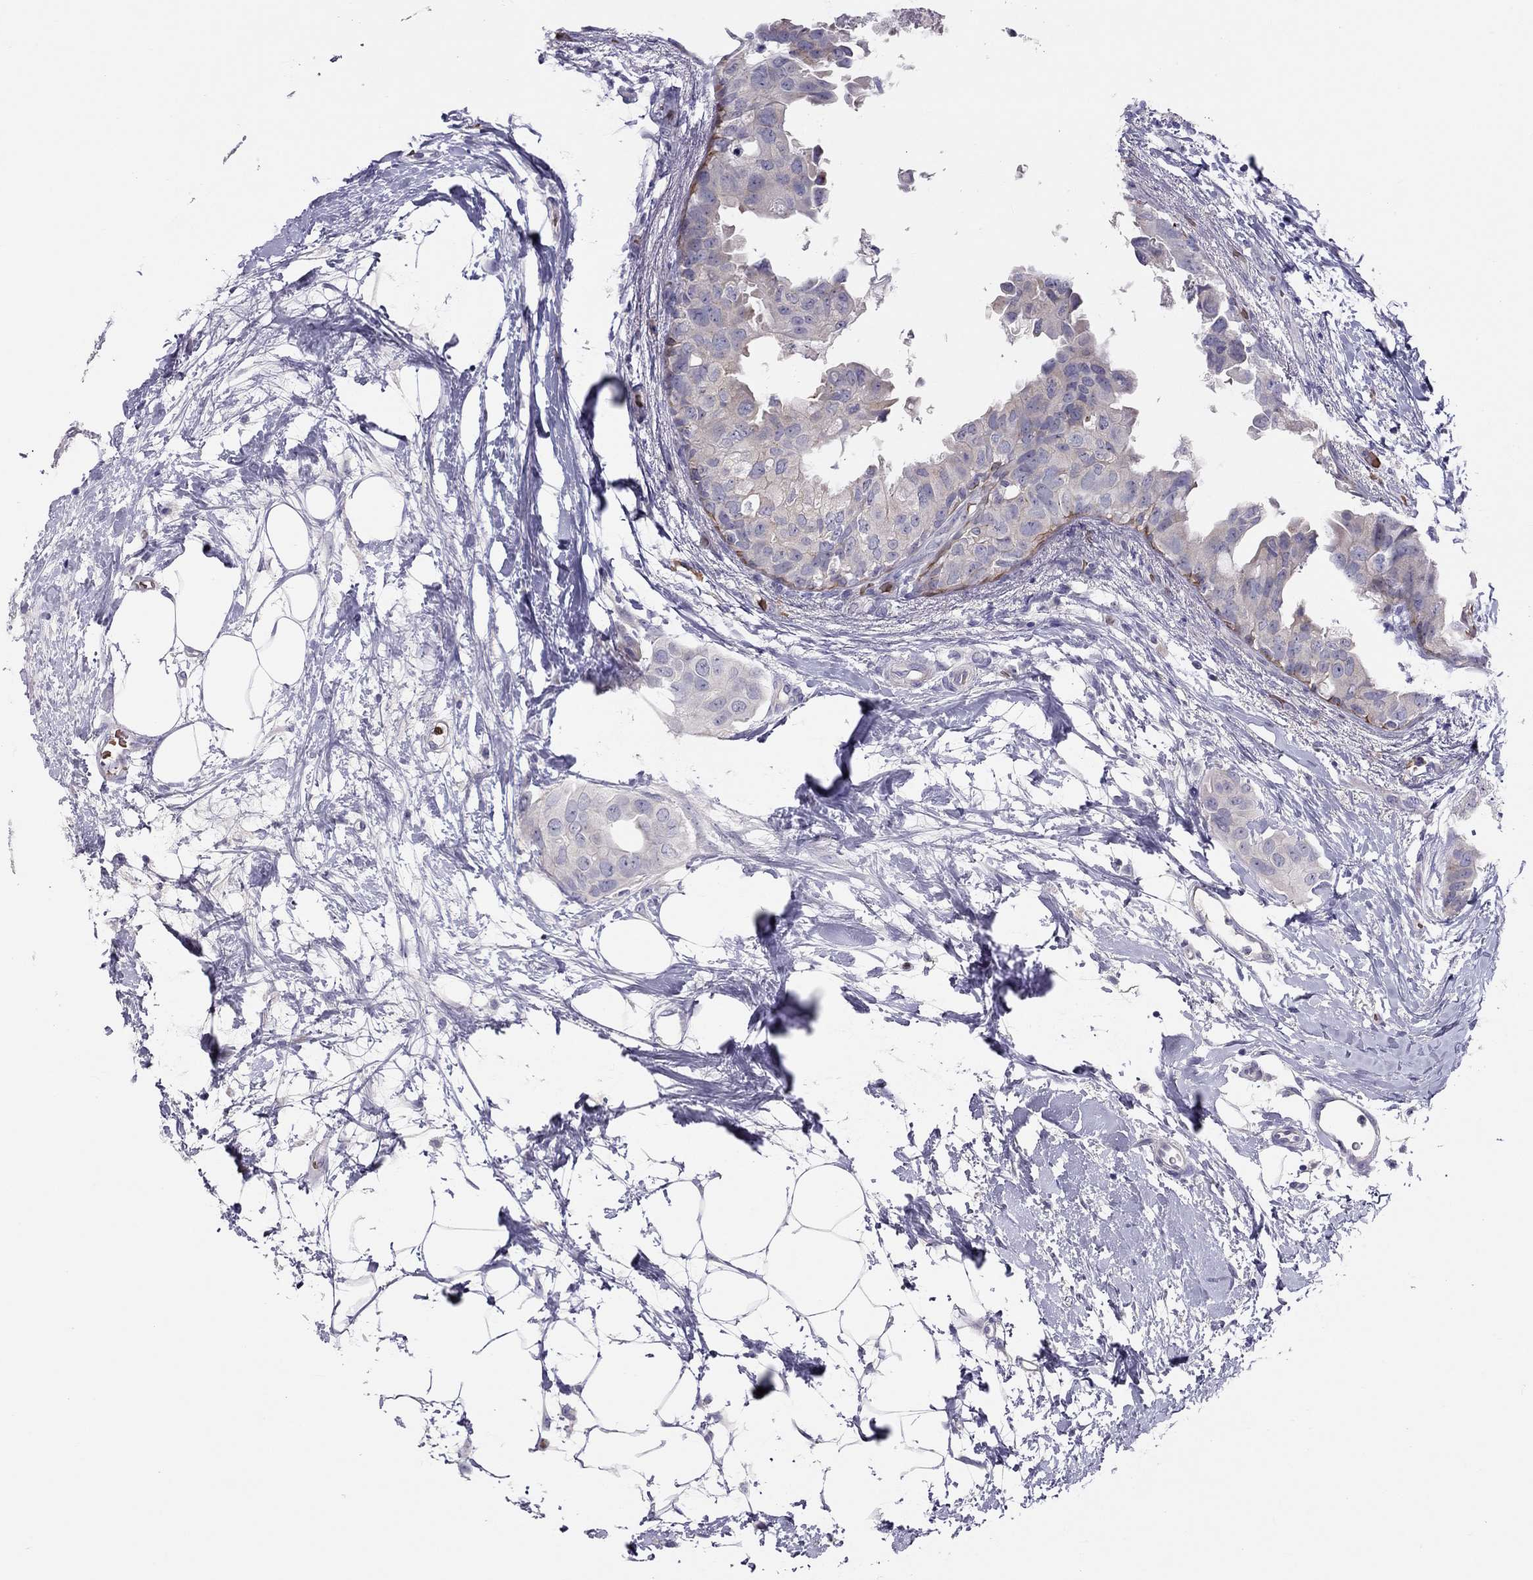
{"staining": {"intensity": "negative", "quantity": "none", "location": "none"}, "tissue": "breast cancer", "cell_type": "Tumor cells", "image_type": "cancer", "snomed": [{"axis": "morphology", "description": "Normal tissue, NOS"}, {"axis": "morphology", "description": "Duct carcinoma"}, {"axis": "topography", "description": "Breast"}], "caption": "Tumor cells show no significant protein expression in intraductal carcinoma (breast).", "gene": "FRMD1", "patient": {"sex": "female", "age": 40}}